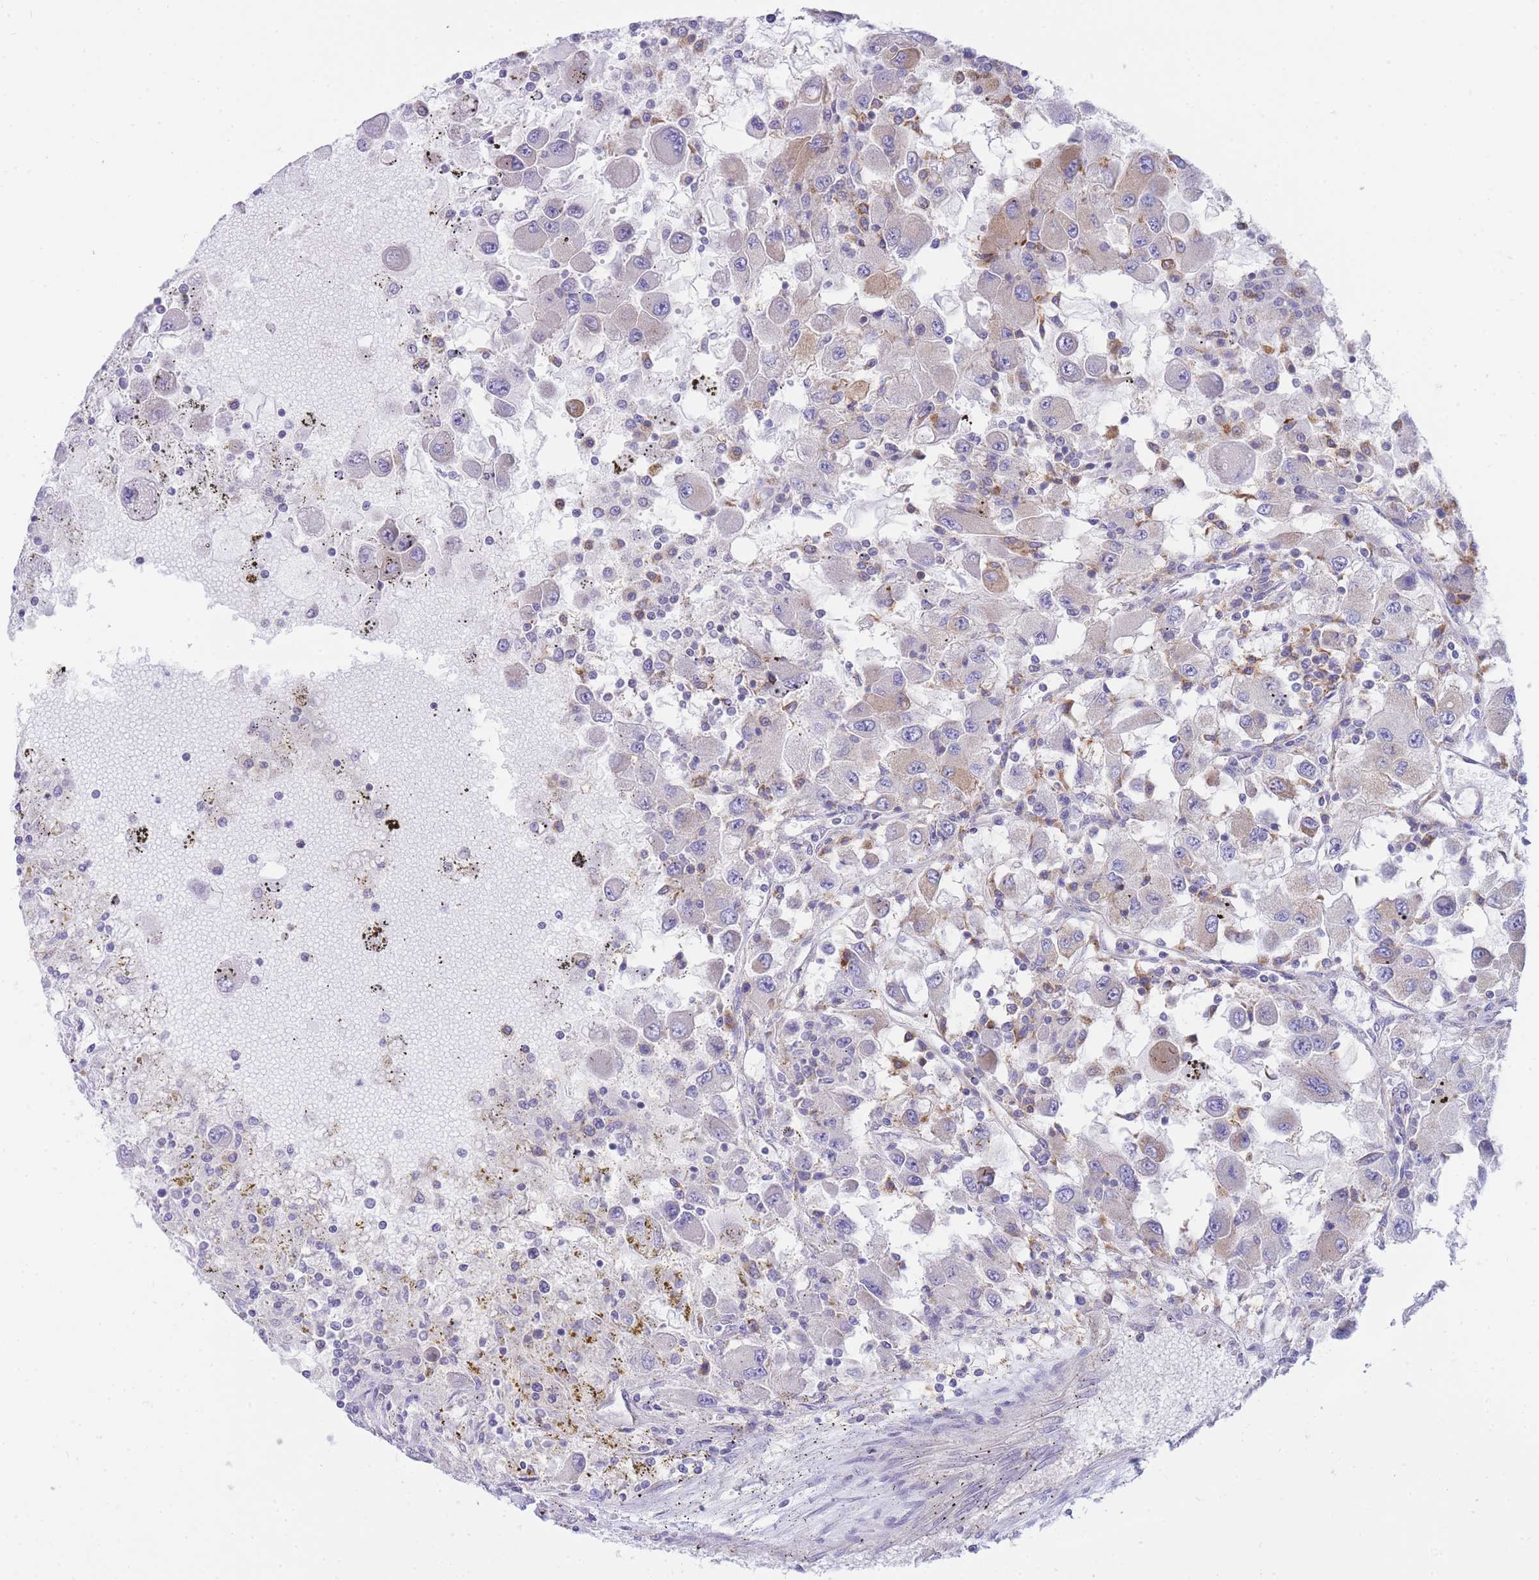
{"staining": {"intensity": "weak", "quantity": "<25%", "location": "cytoplasmic/membranous"}, "tissue": "renal cancer", "cell_type": "Tumor cells", "image_type": "cancer", "snomed": [{"axis": "morphology", "description": "Adenocarcinoma, NOS"}, {"axis": "topography", "description": "Kidney"}], "caption": "Histopathology image shows no protein staining in tumor cells of renal cancer tissue.", "gene": "SH2B2", "patient": {"sex": "female", "age": 67}}